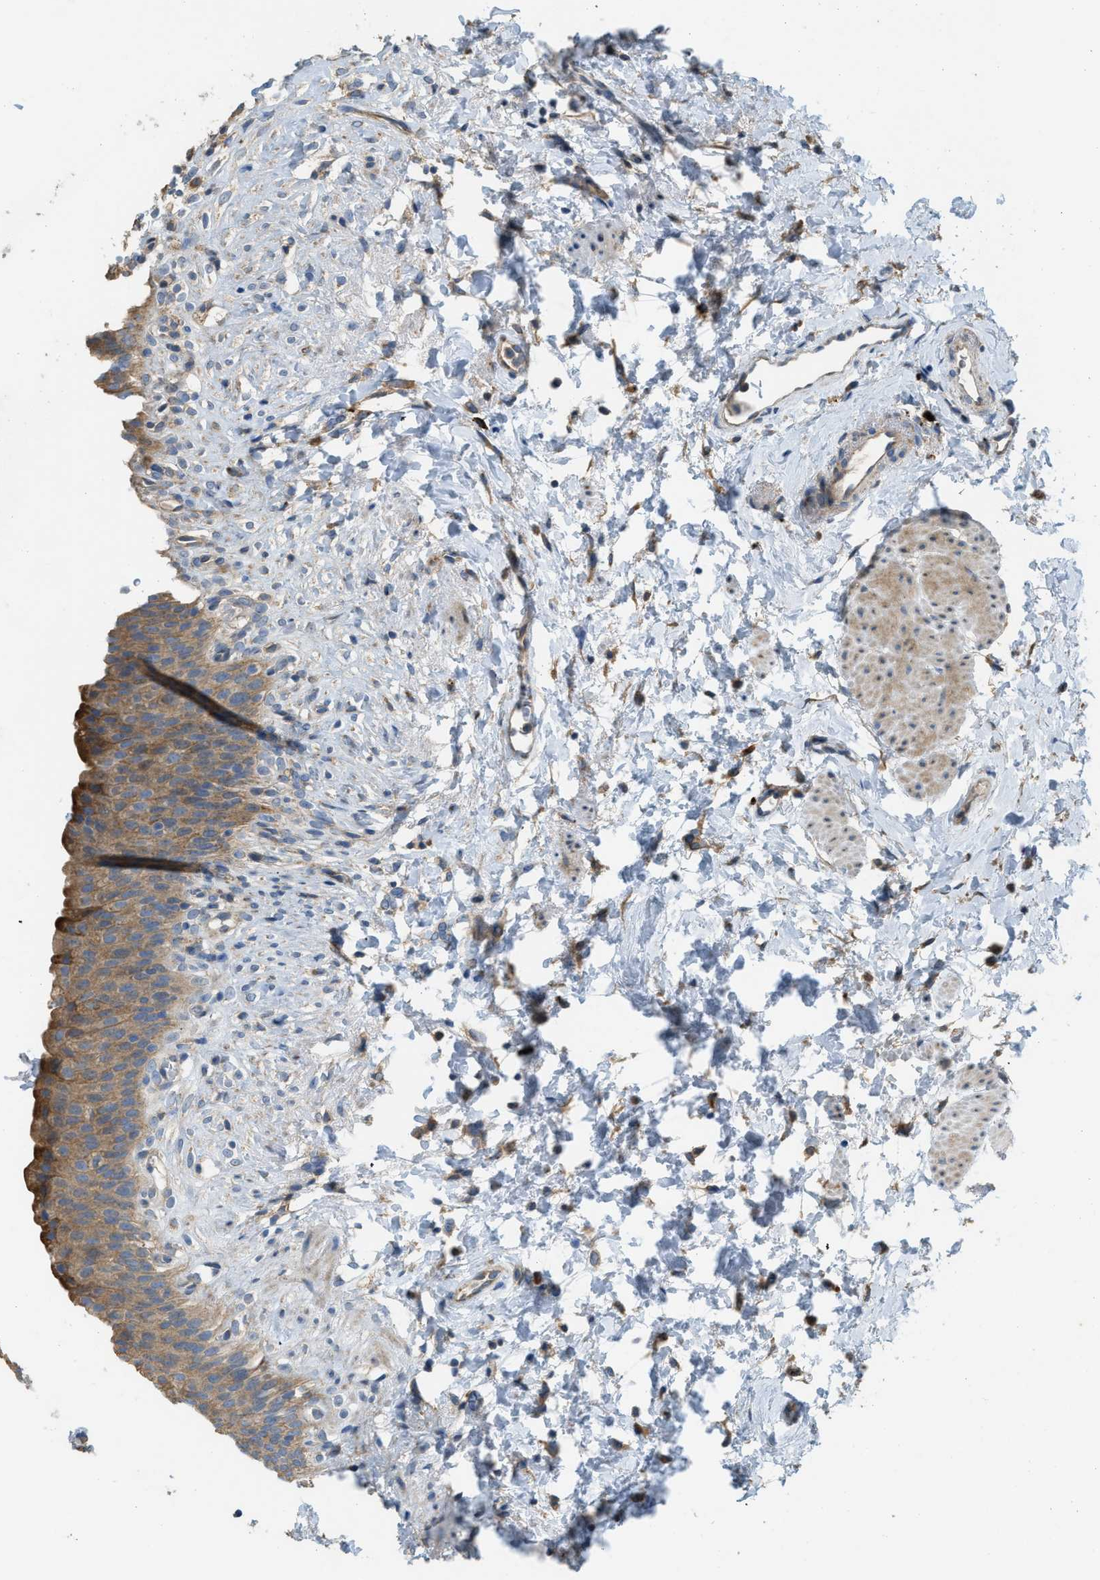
{"staining": {"intensity": "moderate", "quantity": ">75%", "location": "cytoplasmic/membranous"}, "tissue": "urinary bladder", "cell_type": "Urothelial cells", "image_type": "normal", "snomed": [{"axis": "morphology", "description": "Normal tissue, NOS"}, {"axis": "topography", "description": "Urinary bladder"}], "caption": "This histopathology image reveals immunohistochemistry staining of benign urinary bladder, with medium moderate cytoplasmic/membranous positivity in about >75% of urothelial cells.", "gene": "TMEM68", "patient": {"sex": "female", "age": 79}}